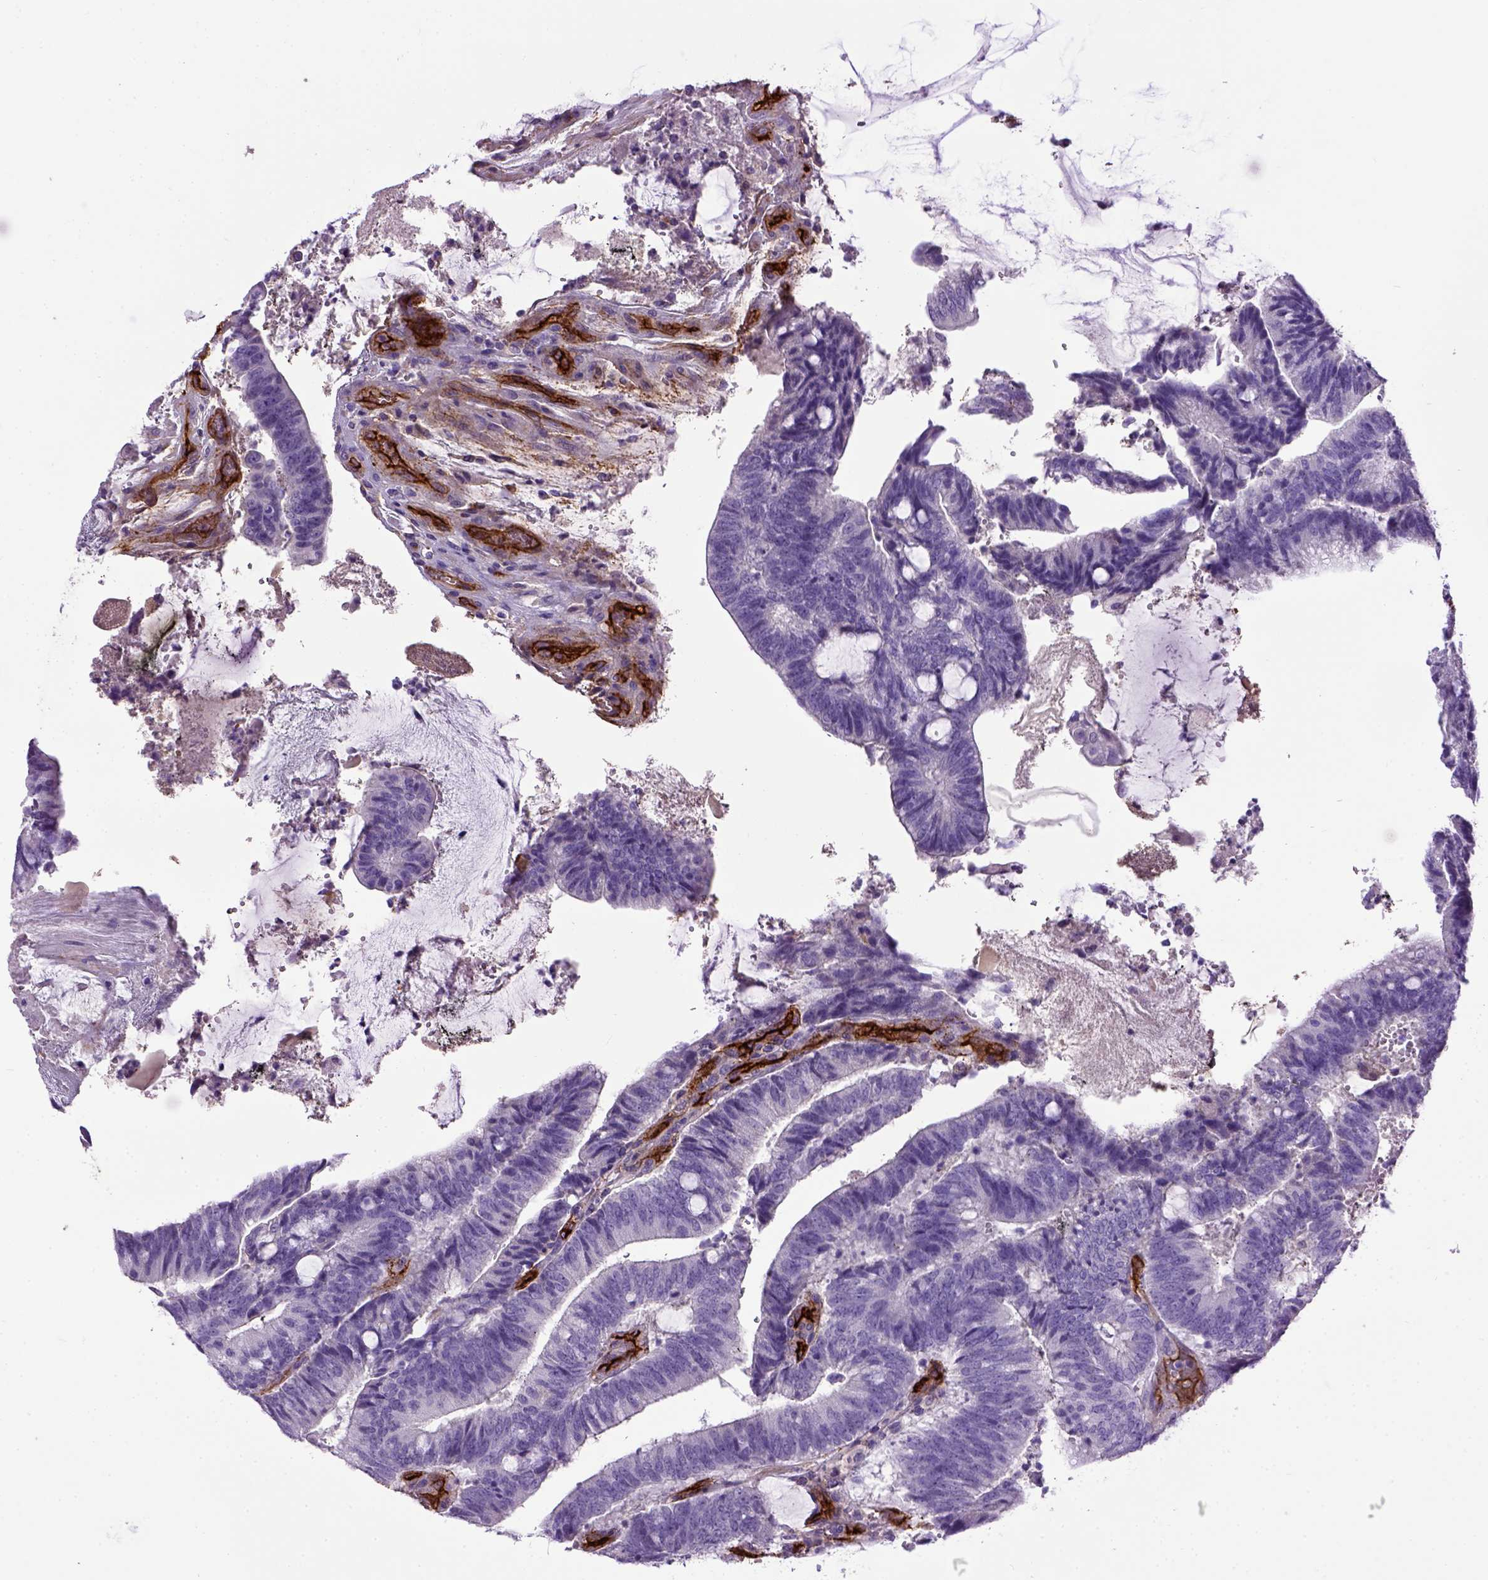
{"staining": {"intensity": "negative", "quantity": "none", "location": "none"}, "tissue": "colorectal cancer", "cell_type": "Tumor cells", "image_type": "cancer", "snomed": [{"axis": "morphology", "description": "Adenocarcinoma, NOS"}, {"axis": "topography", "description": "Colon"}], "caption": "The photomicrograph demonstrates no staining of tumor cells in colorectal cancer (adenocarcinoma).", "gene": "ENG", "patient": {"sex": "female", "age": 43}}